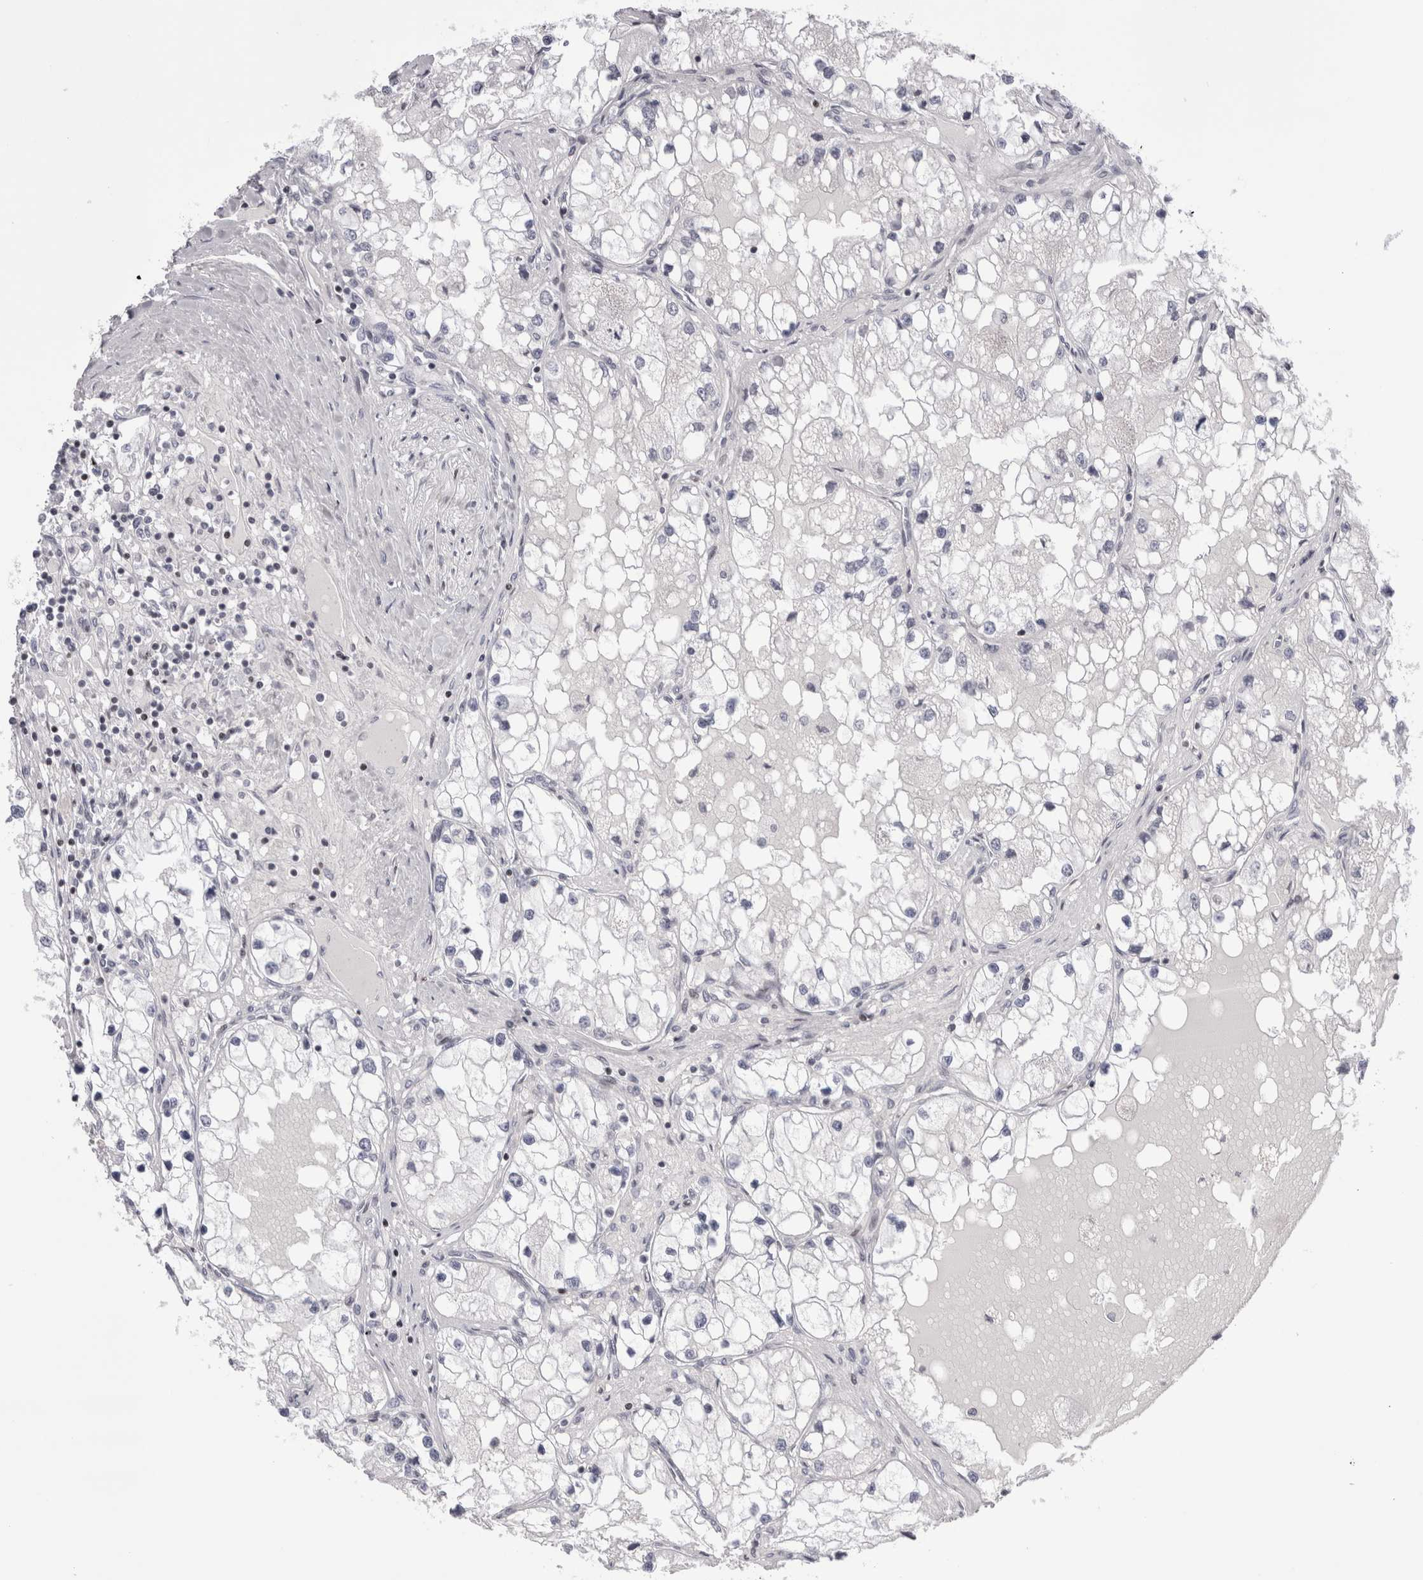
{"staining": {"intensity": "negative", "quantity": "none", "location": "none"}, "tissue": "renal cancer", "cell_type": "Tumor cells", "image_type": "cancer", "snomed": [{"axis": "morphology", "description": "Adenocarcinoma, NOS"}, {"axis": "topography", "description": "Kidney"}], "caption": "Protein analysis of renal adenocarcinoma exhibits no significant expression in tumor cells. (Brightfield microscopy of DAB (3,3'-diaminobenzidine) immunohistochemistry (IHC) at high magnification).", "gene": "FNDC8", "patient": {"sex": "male", "age": 68}}